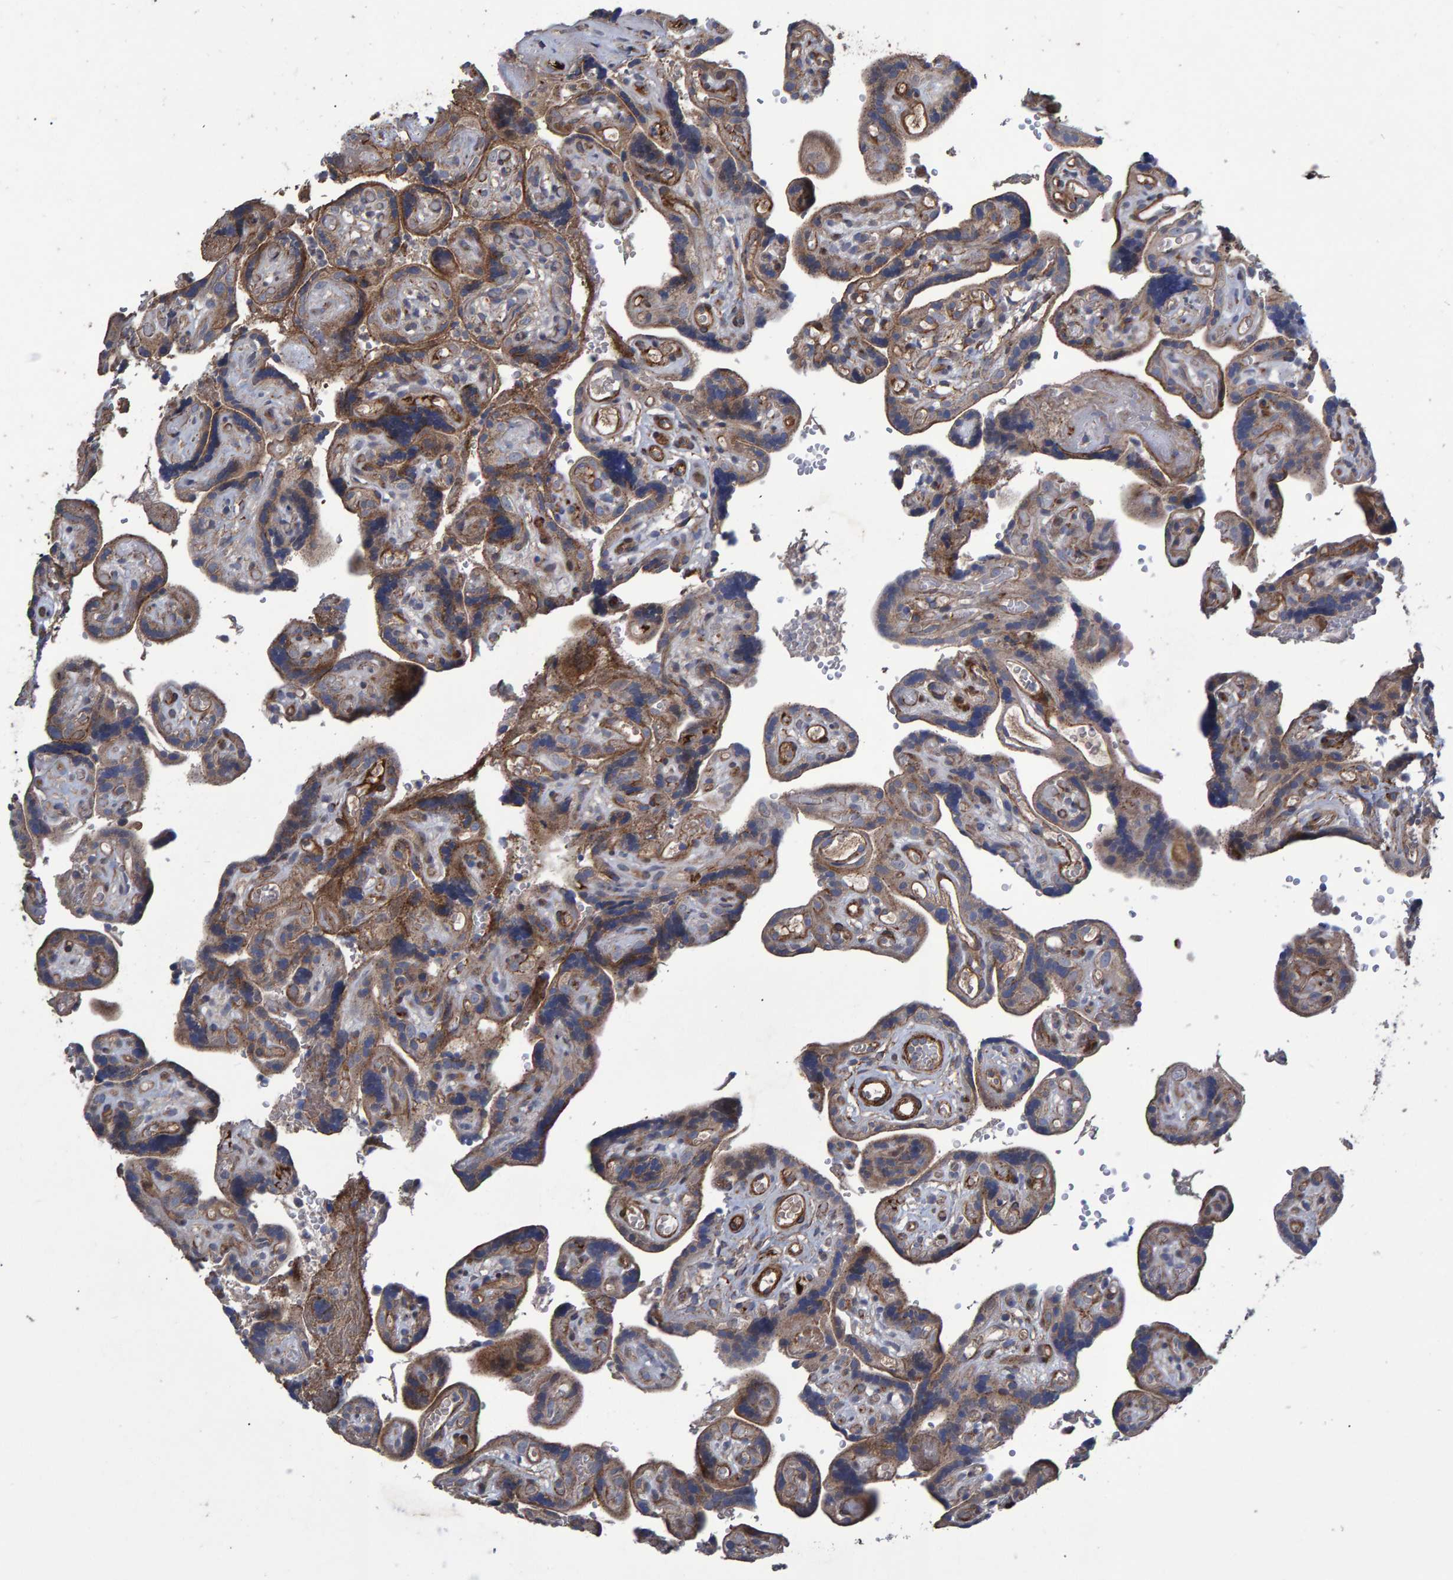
{"staining": {"intensity": "strong", "quantity": "25%-75%", "location": "cytoplasmic/membranous"}, "tissue": "placenta", "cell_type": "Decidual cells", "image_type": "normal", "snomed": [{"axis": "morphology", "description": "Normal tissue, NOS"}, {"axis": "topography", "description": "Placenta"}], "caption": "Placenta stained with DAB (3,3'-diaminobenzidine) immunohistochemistry (IHC) shows high levels of strong cytoplasmic/membranous positivity in about 25%-75% of decidual cells.", "gene": "SLIT2", "patient": {"sex": "female", "age": 30}}